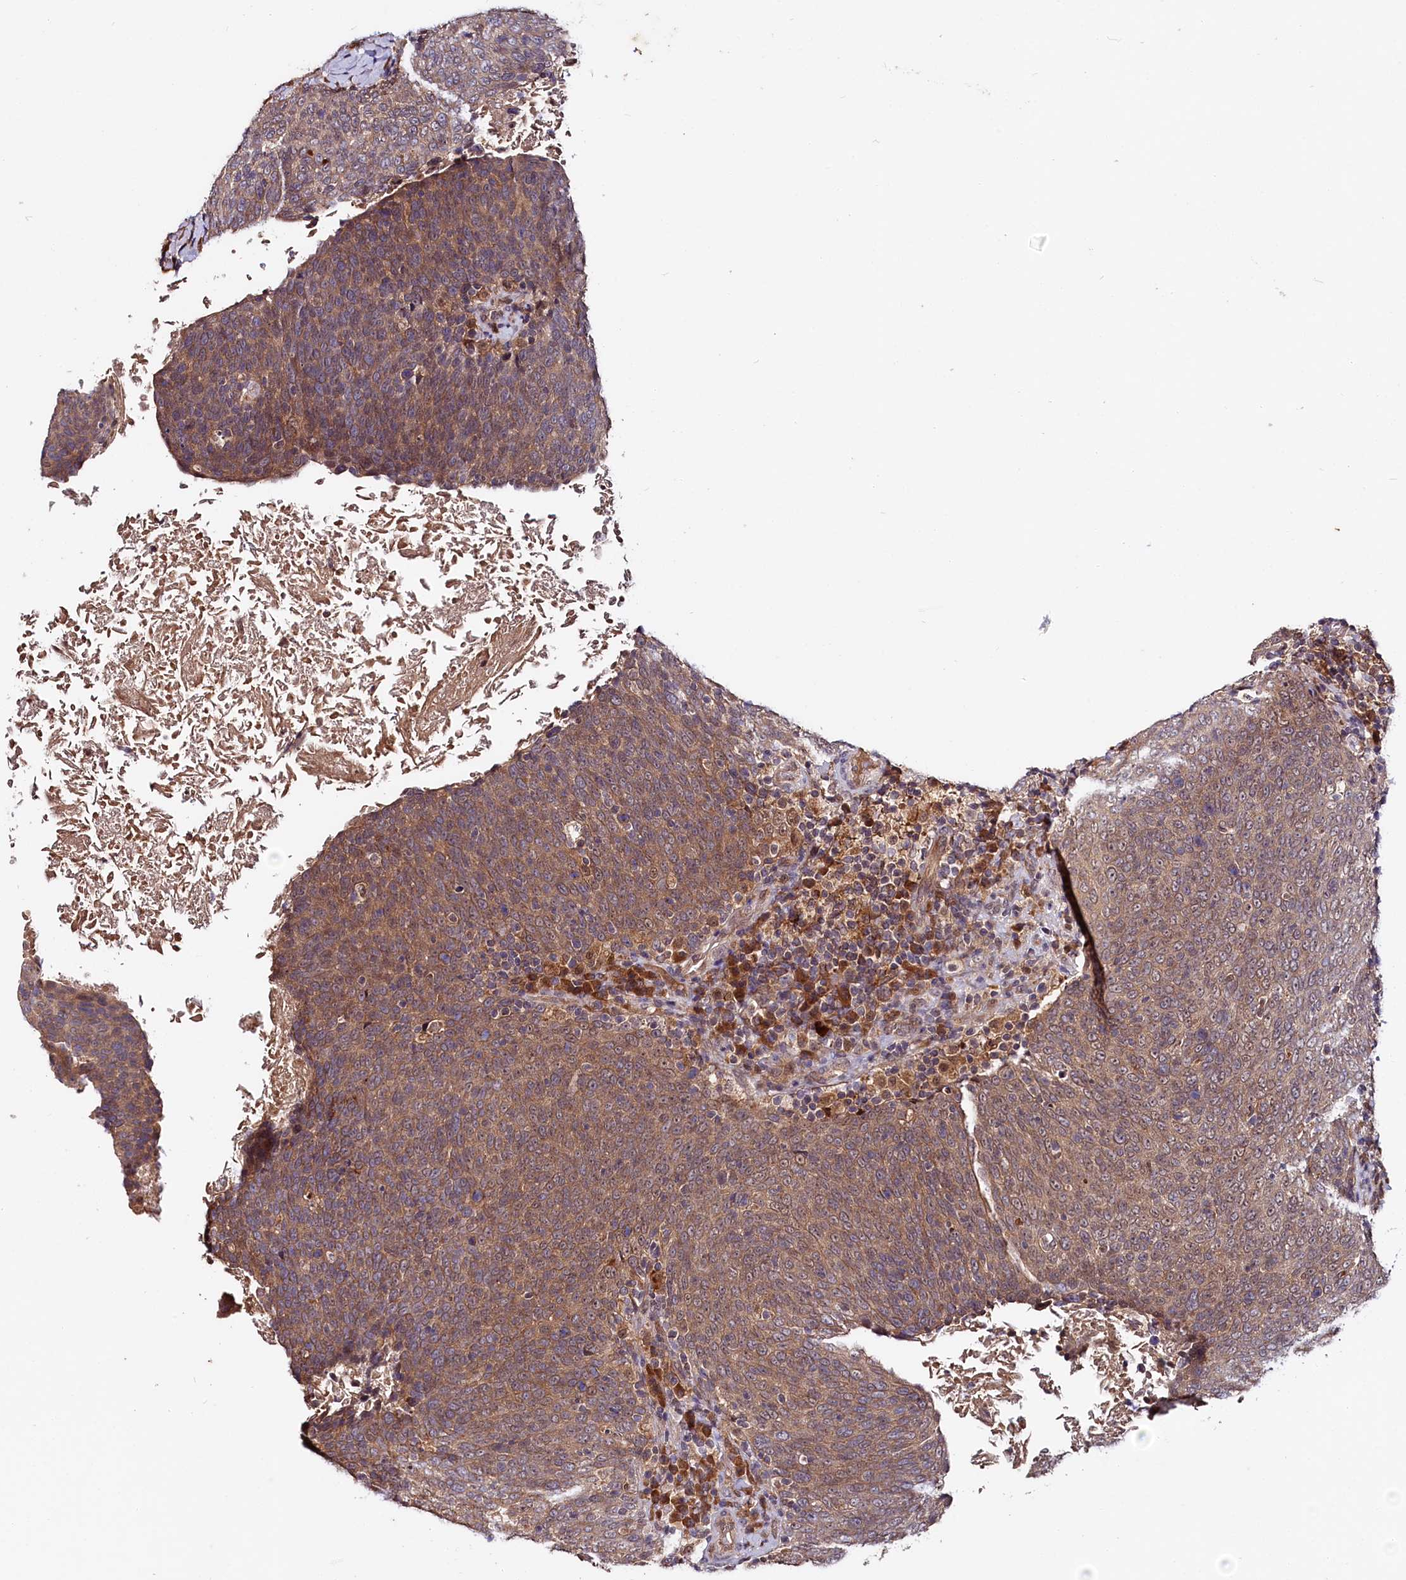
{"staining": {"intensity": "moderate", "quantity": ">75%", "location": "cytoplasmic/membranous"}, "tissue": "head and neck cancer", "cell_type": "Tumor cells", "image_type": "cancer", "snomed": [{"axis": "morphology", "description": "Squamous cell carcinoma, NOS"}, {"axis": "morphology", "description": "Squamous cell carcinoma, metastatic, NOS"}, {"axis": "topography", "description": "Lymph node"}, {"axis": "topography", "description": "Head-Neck"}], "caption": "DAB (3,3'-diaminobenzidine) immunohistochemical staining of human head and neck metastatic squamous cell carcinoma reveals moderate cytoplasmic/membranous protein staining in approximately >75% of tumor cells. The staining was performed using DAB, with brown indicating positive protein expression. Nuclei are stained blue with hematoxylin.", "gene": "UBE3A", "patient": {"sex": "male", "age": 62}}